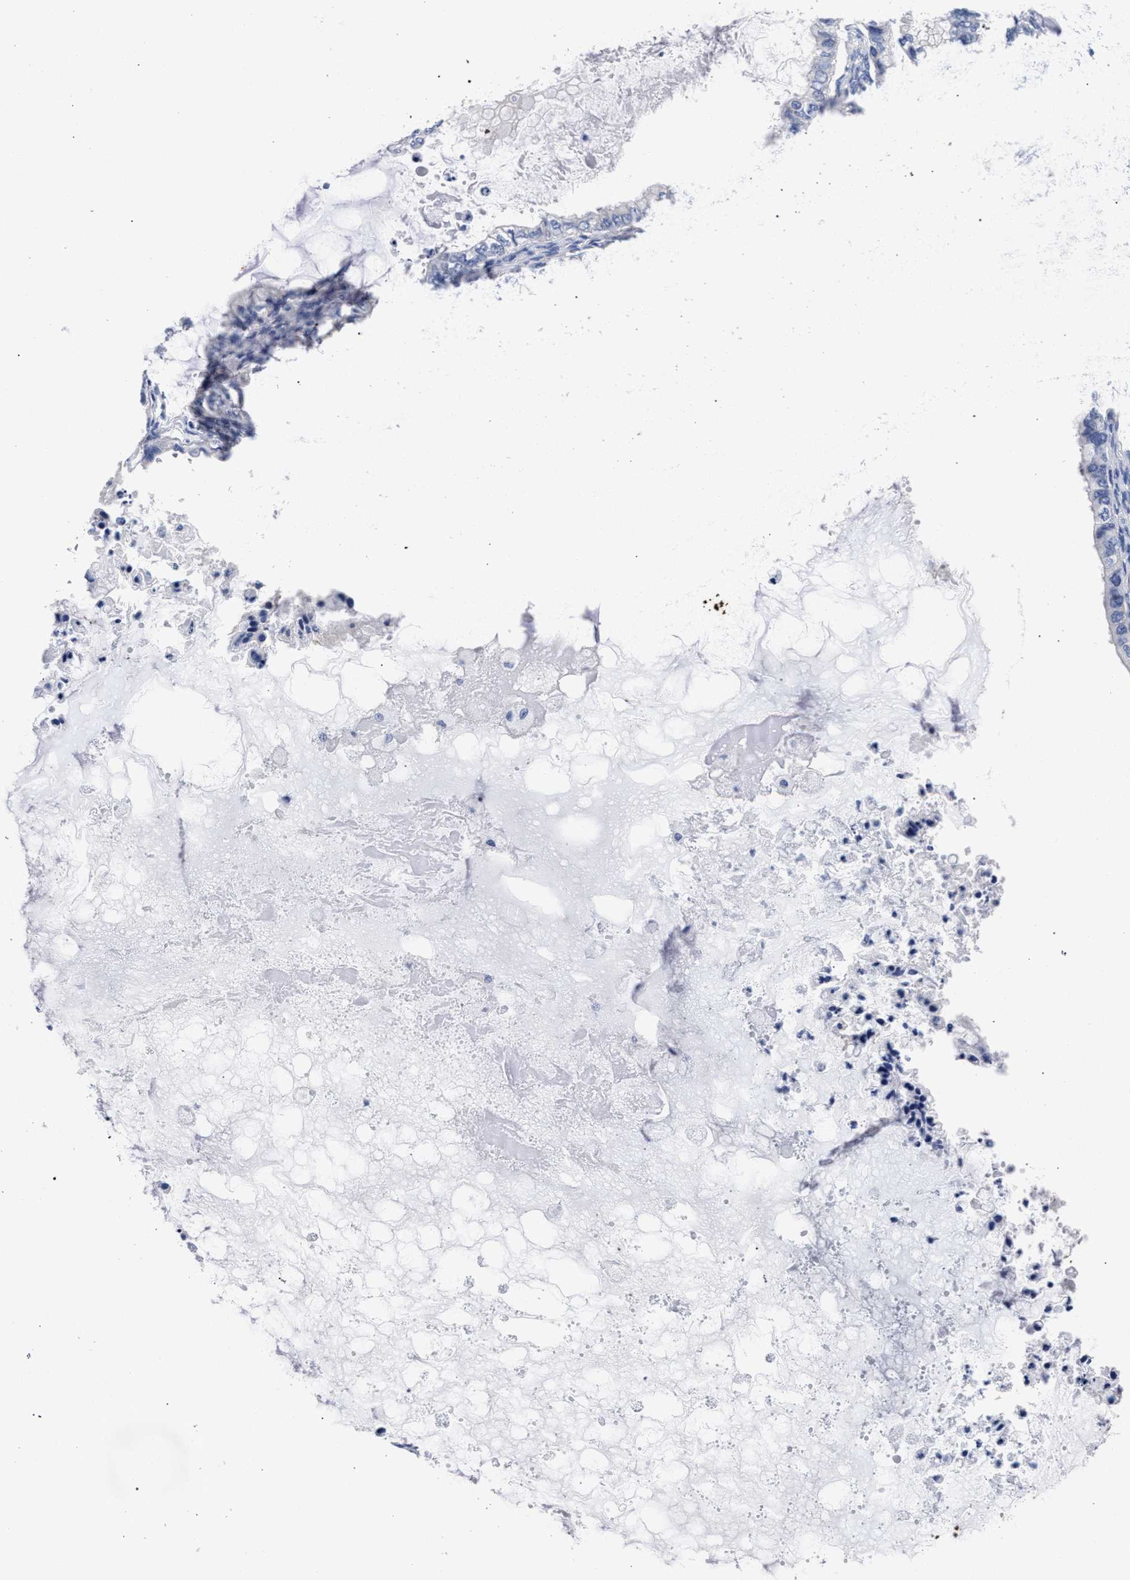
{"staining": {"intensity": "negative", "quantity": "none", "location": "none"}, "tissue": "ovarian cancer", "cell_type": "Tumor cells", "image_type": "cancer", "snomed": [{"axis": "morphology", "description": "Cystadenocarcinoma, mucinous, NOS"}, {"axis": "topography", "description": "Ovary"}], "caption": "Human mucinous cystadenocarcinoma (ovarian) stained for a protein using immunohistochemistry displays no positivity in tumor cells.", "gene": "AKAP4", "patient": {"sex": "female", "age": 80}}